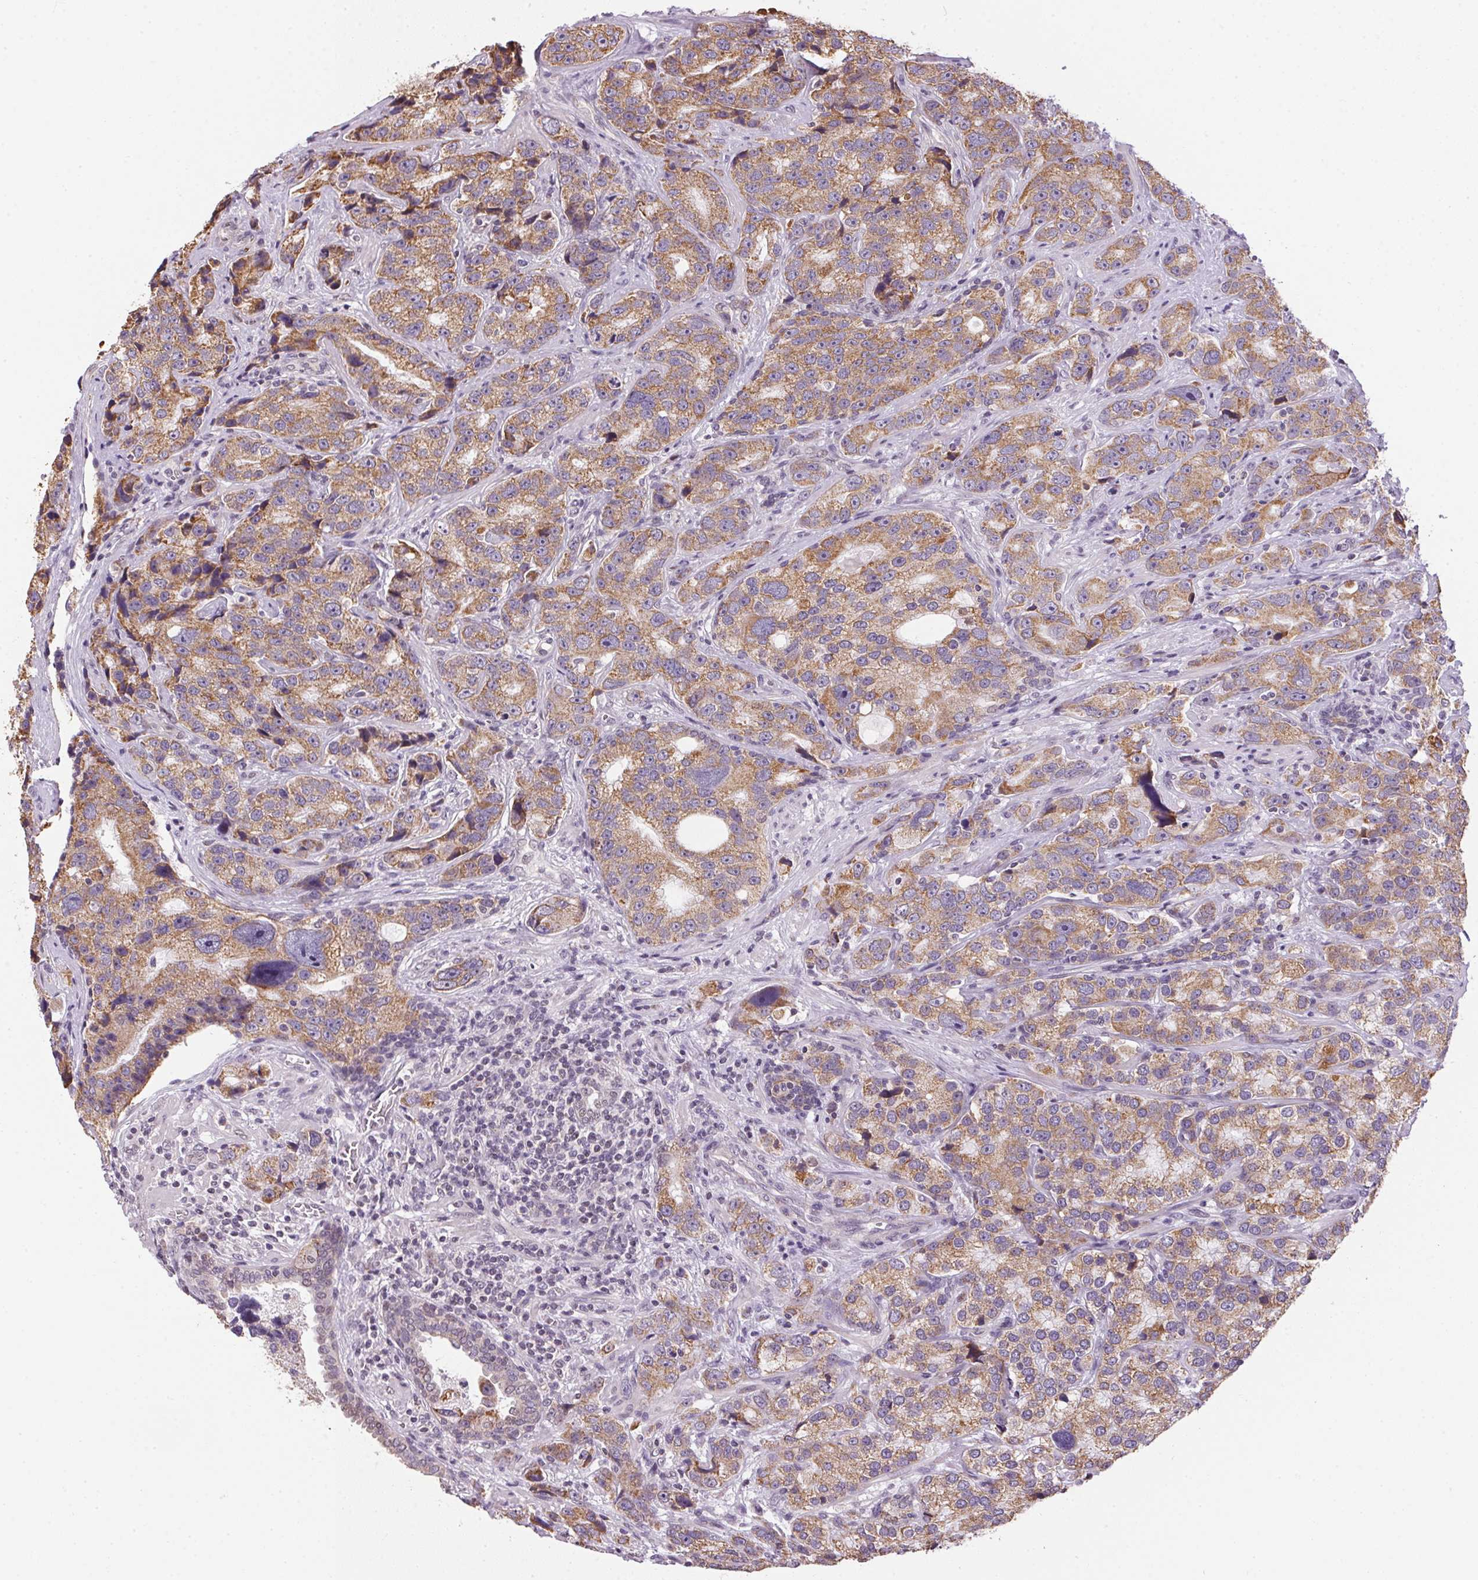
{"staining": {"intensity": "moderate", "quantity": ">75%", "location": "cytoplasmic/membranous"}, "tissue": "prostate cancer", "cell_type": "Tumor cells", "image_type": "cancer", "snomed": [{"axis": "morphology", "description": "Adenocarcinoma, NOS"}, {"axis": "topography", "description": "Prostate"}], "caption": "A brown stain highlights moderate cytoplasmic/membranous expression of a protein in prostate adenocarcinoma tumor cells. (DAB IHC with brightfield microscopy, high magnification).", "gene": "SC5D", "patient": {"sex": "male", "age": 63}}